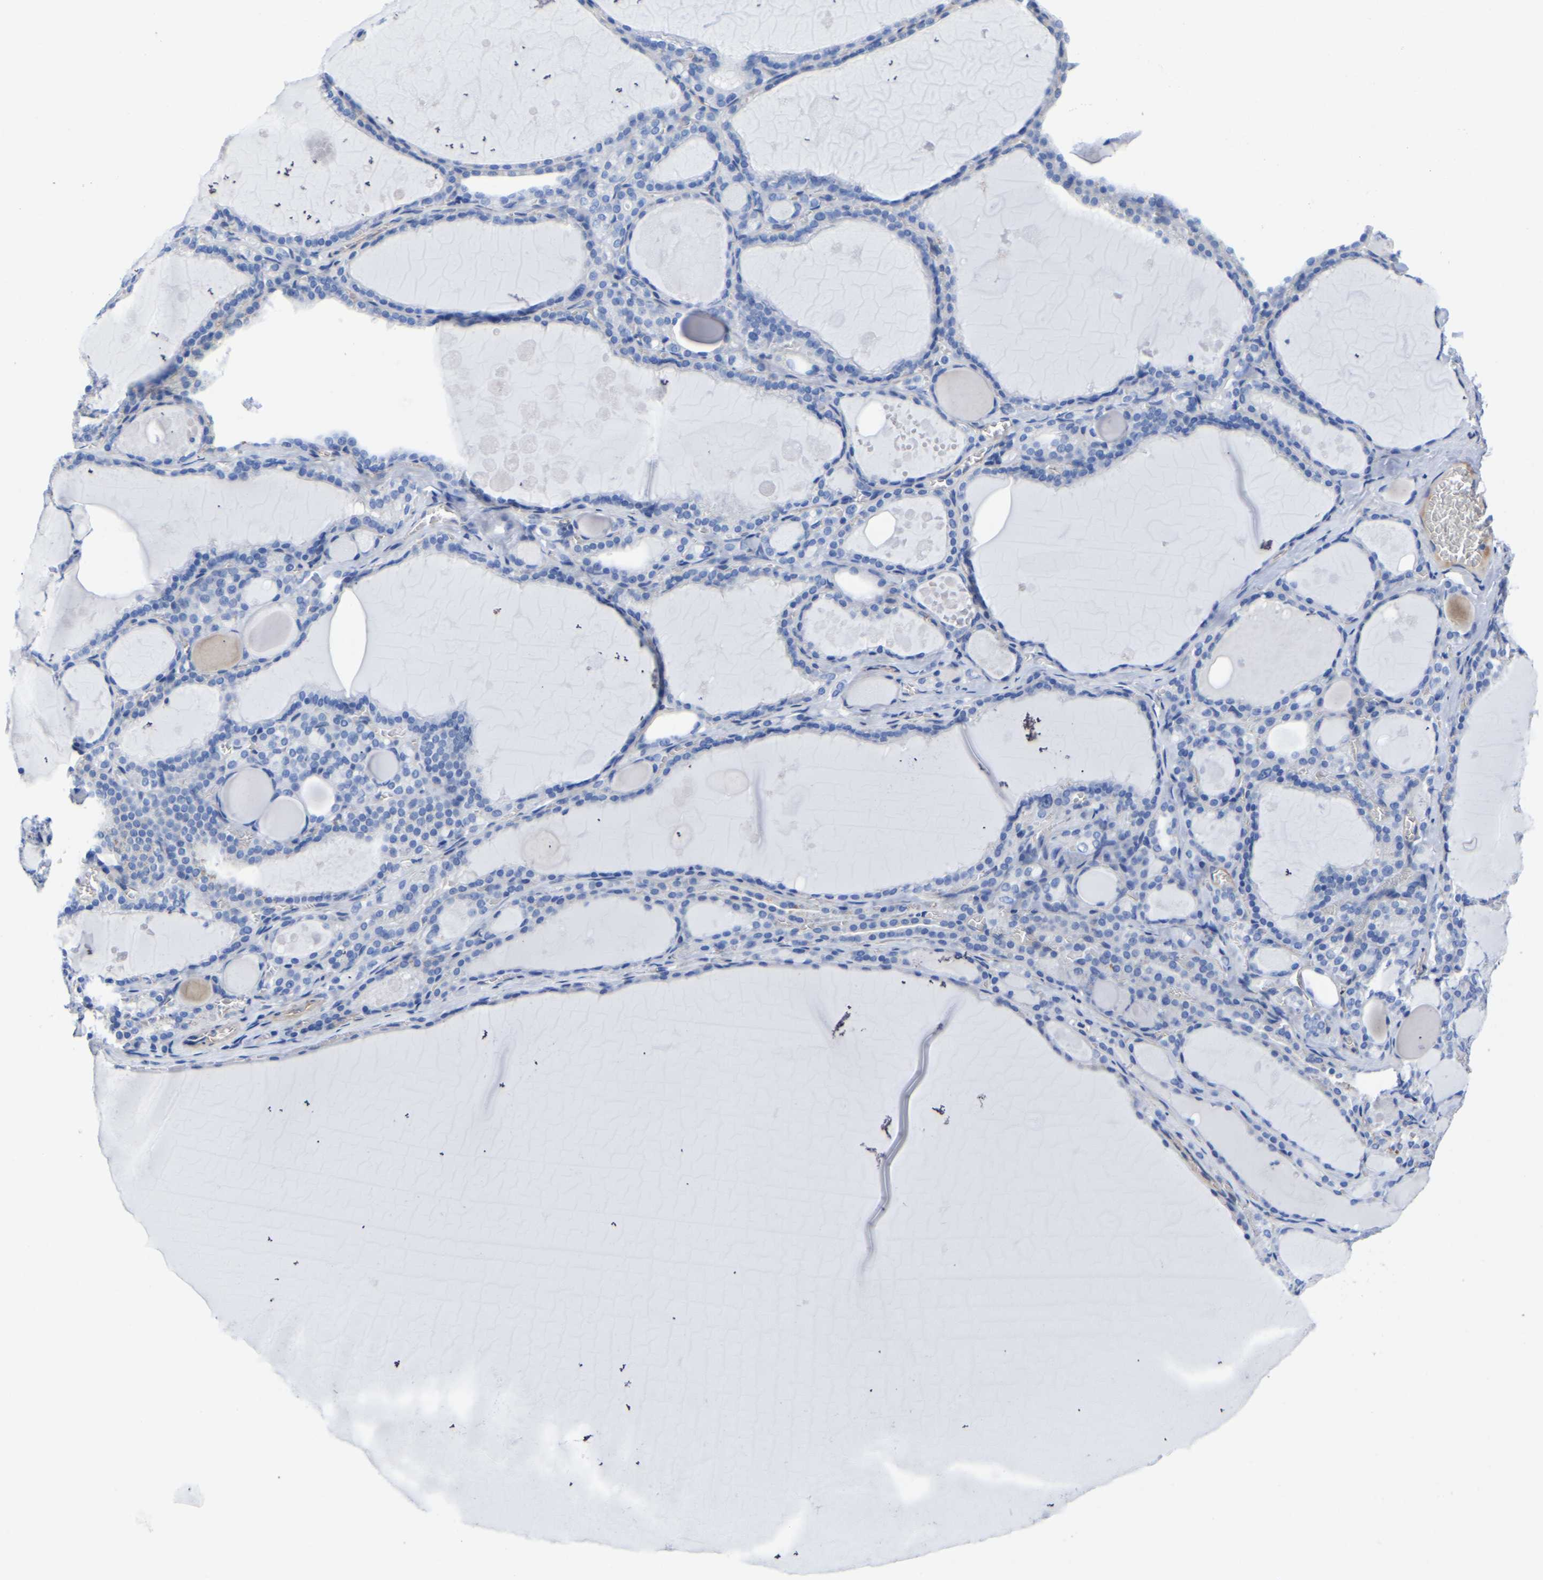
{"staining": {"intensity": "negative", "quantity": "none", "location": "none"}, "tissue": "thyroid gland", "cell_type": "Glandular cells", "image_type": "normal", "snomed": [{"axis": "morphology", "description": "Normal tissue, NOS"}, {"axis": "topography", "description": "Thyroid gland"}], "caption": "IHC micrograph of unremarkable human thyroid gland stained for a protein (brown), which shows no expression in glandular cells.", "gene": "SLC45A3", "patient": {"sex": "male", "age": 56}}